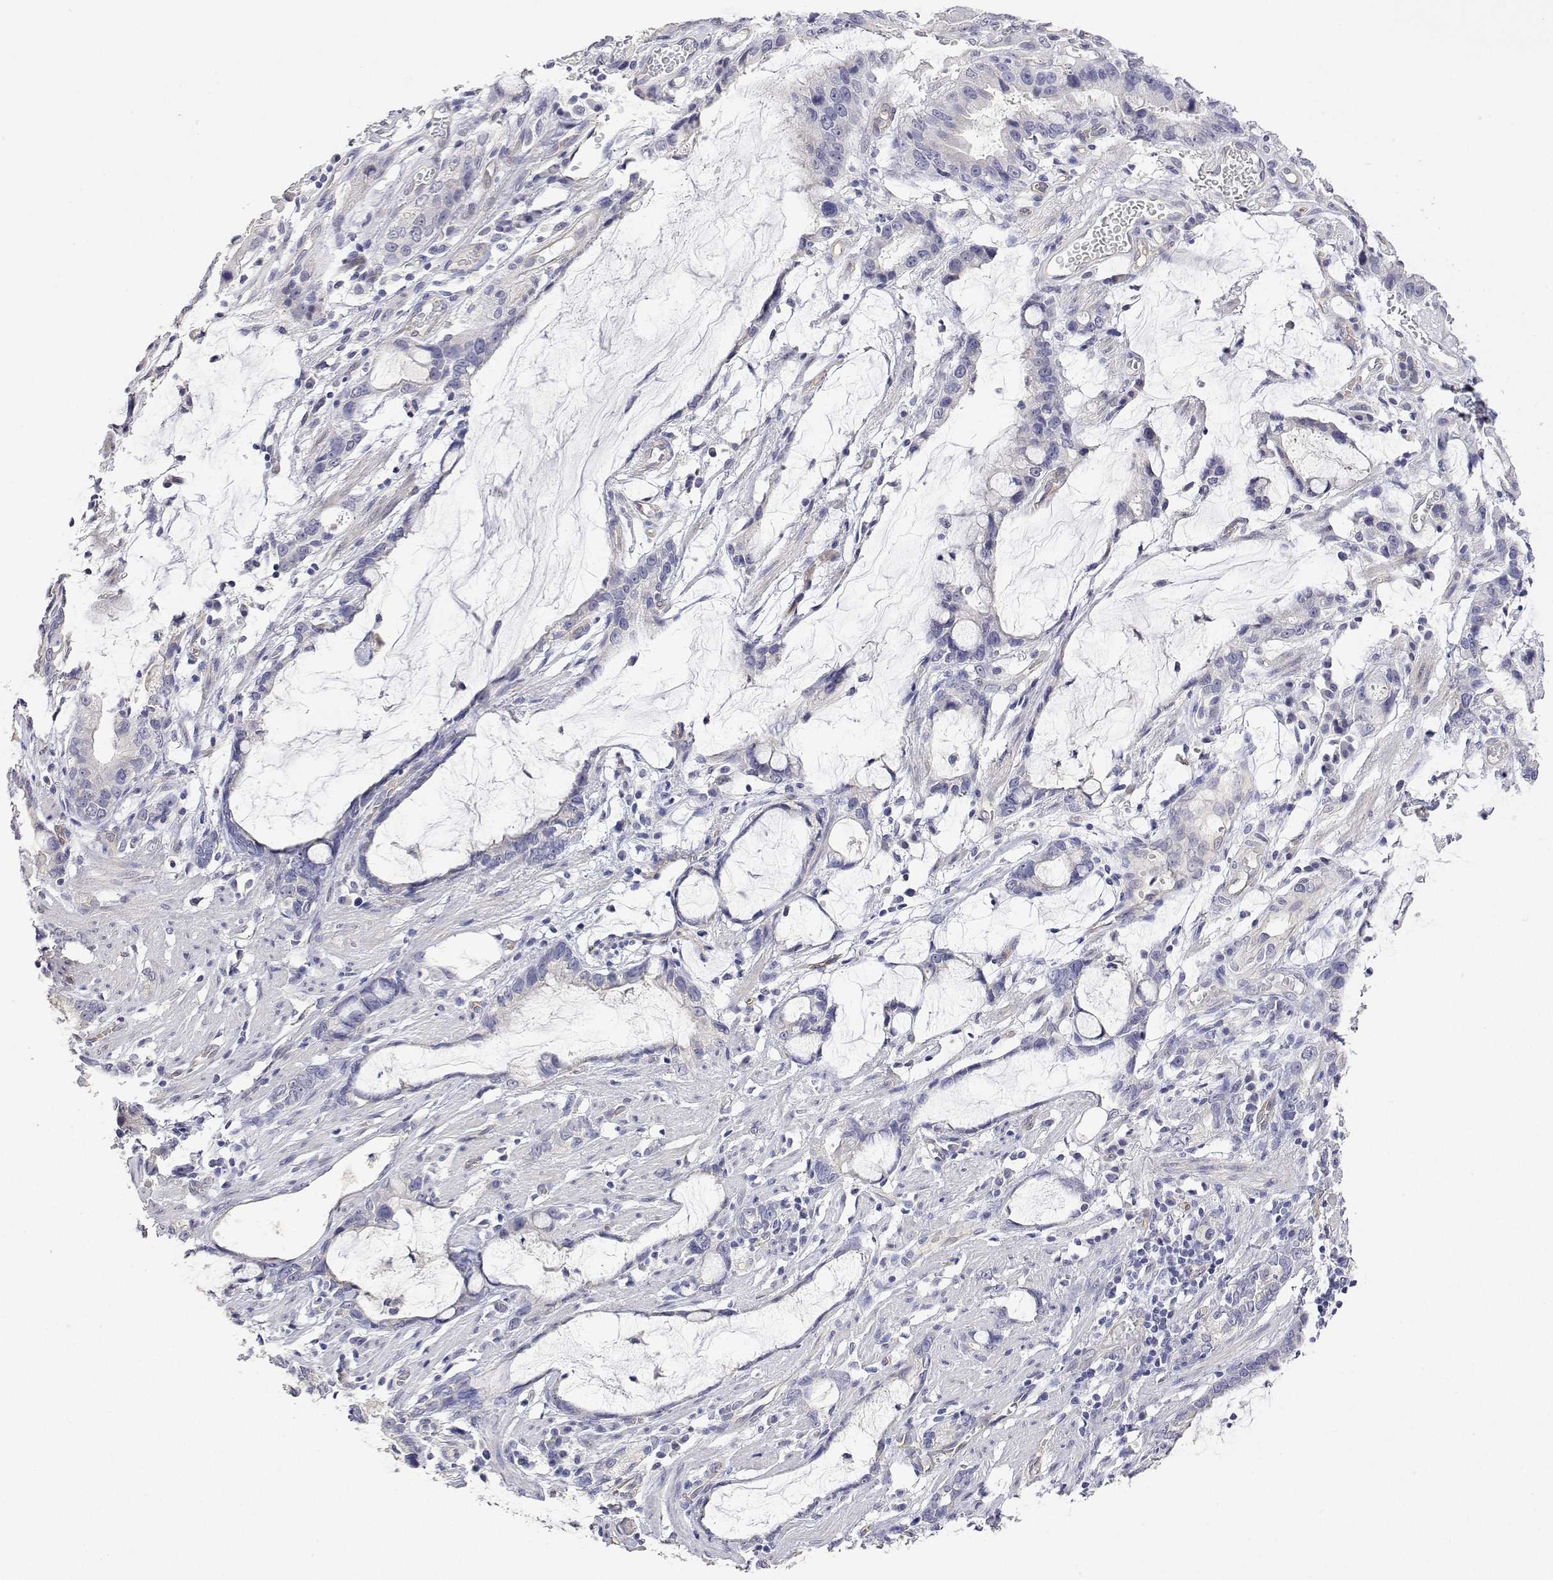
{"staining": {"intensity": "negative", "quantity": "none", "location": "none"}, "tissue": "stomach cancer", "cell_type": "Tumor cells", "image_type": "cancer", "snomed": [{"axis": "morphology", "description": "Adenocarcinoma, NOS"}, {"axis": "topography", "description": "Stomach"}], "caption": "High power microscopy micrograph of an immunohistochemistry (IHC) photomicrograph of stomach cancer (adenocarcinoma), revealing no significant staining in tumor cells.", "gene": "PLCB1", "patient": {"sex": "male", "age": 55}}